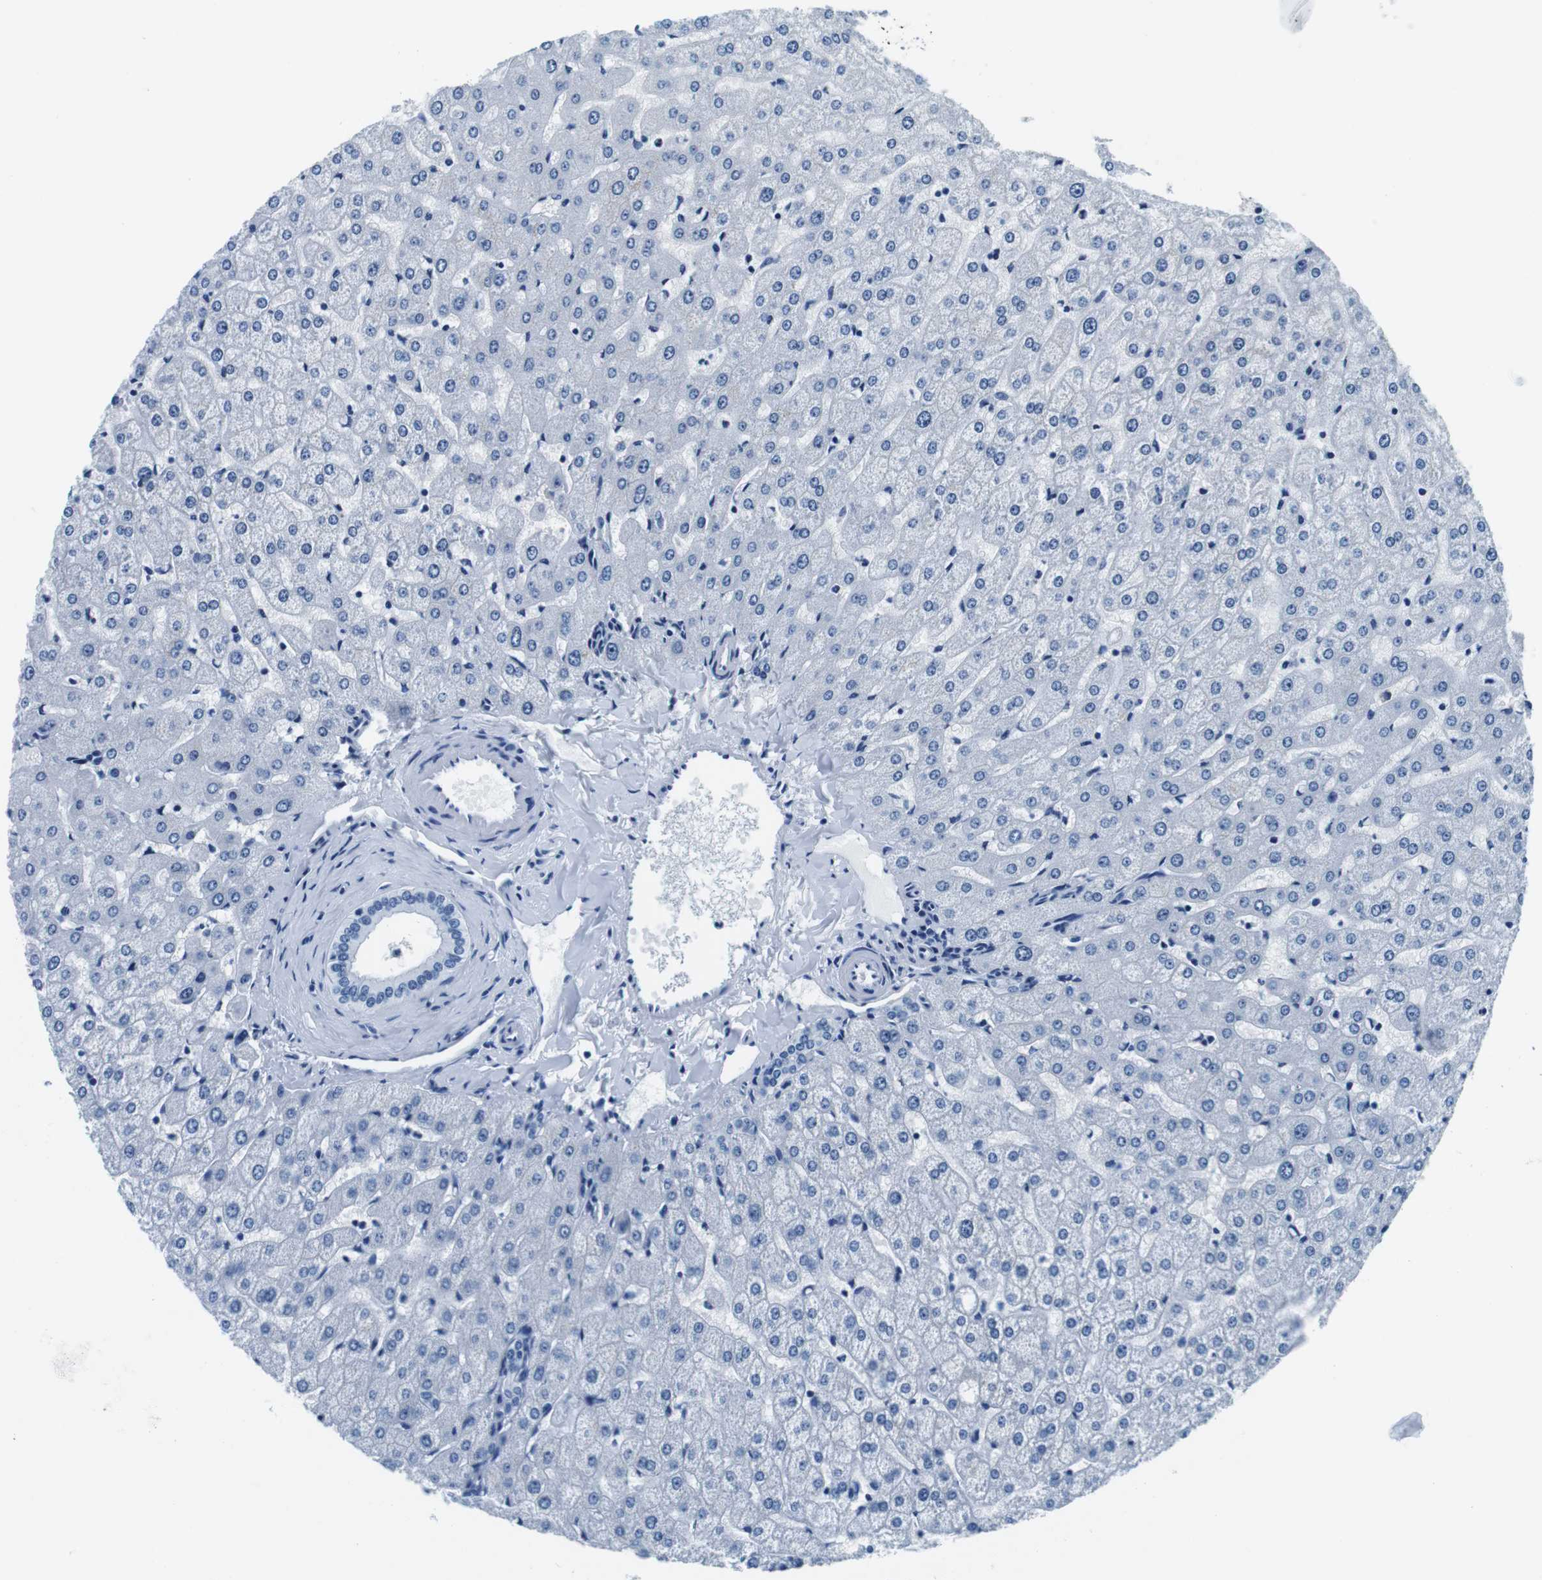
{"staining": {"intensity": "negative", "quantity": "none", "location": "none"}, "tissue": "liver", "cell_type": "Cholangiocytes", "image_type": "normal", "snomed": [{"axis": "morphology", "description": "Normal tissue, NOS"}, {"axis": "morphology", "description": "Fibrosis, NOS"}, {"axis": "topography", "description": "Liver"}], "caption": "The immunohistochemistry (IHC) histopathology image has no significant positivity in cholangiocytes of liver. (DAB (3,3'-diaminobenzidine) IHC with hematoxylin counter stain).", "gene": "ELANE", "patient": {"sex": "female", "age": 29}}